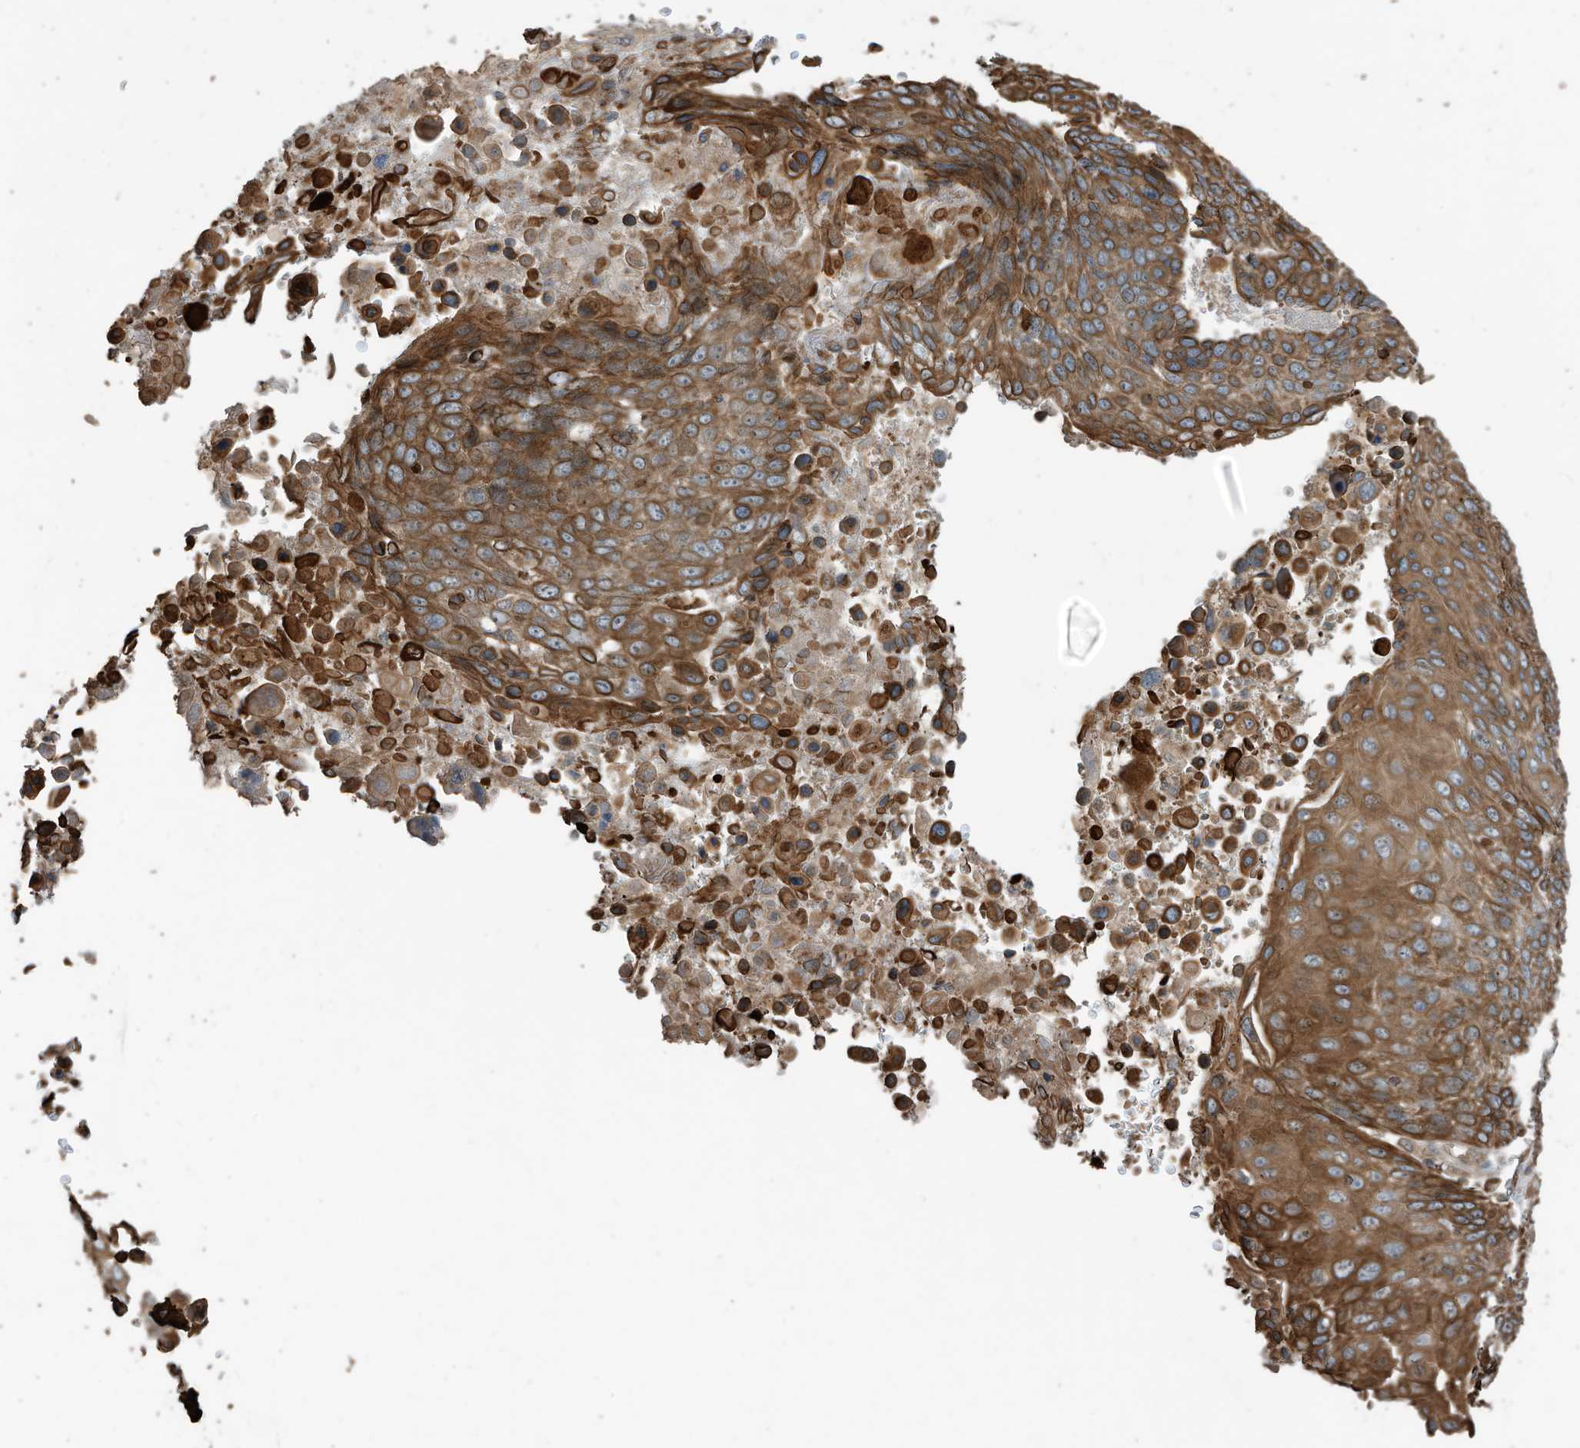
{"staining": {"intensity": "strong", "quantity": ">75%", "location": "cytoplasmic/membranous"}, "tissue": "lung cancer", "cell_type": "Tumor cells", "image_type": "cancer", "snomed": [{"axis": "morphology", "description": "Squamous cell carcinoma, NOS"}, {"axis": "topography", "description": "Lung"}], "caption": "High-magnification brightfield microscopy of squamous cell carcinoma (lung) stained with DAB (3,3'-diaminobenzidine) (brown) and counterstained with hematoxylin (blue). tumor cells exhibit strong cytoplasmic/membranous positivity is seen in approximately>75% of cells.", "gene": "ZNF653", "patient": {"sex": "male", "age": 66}}